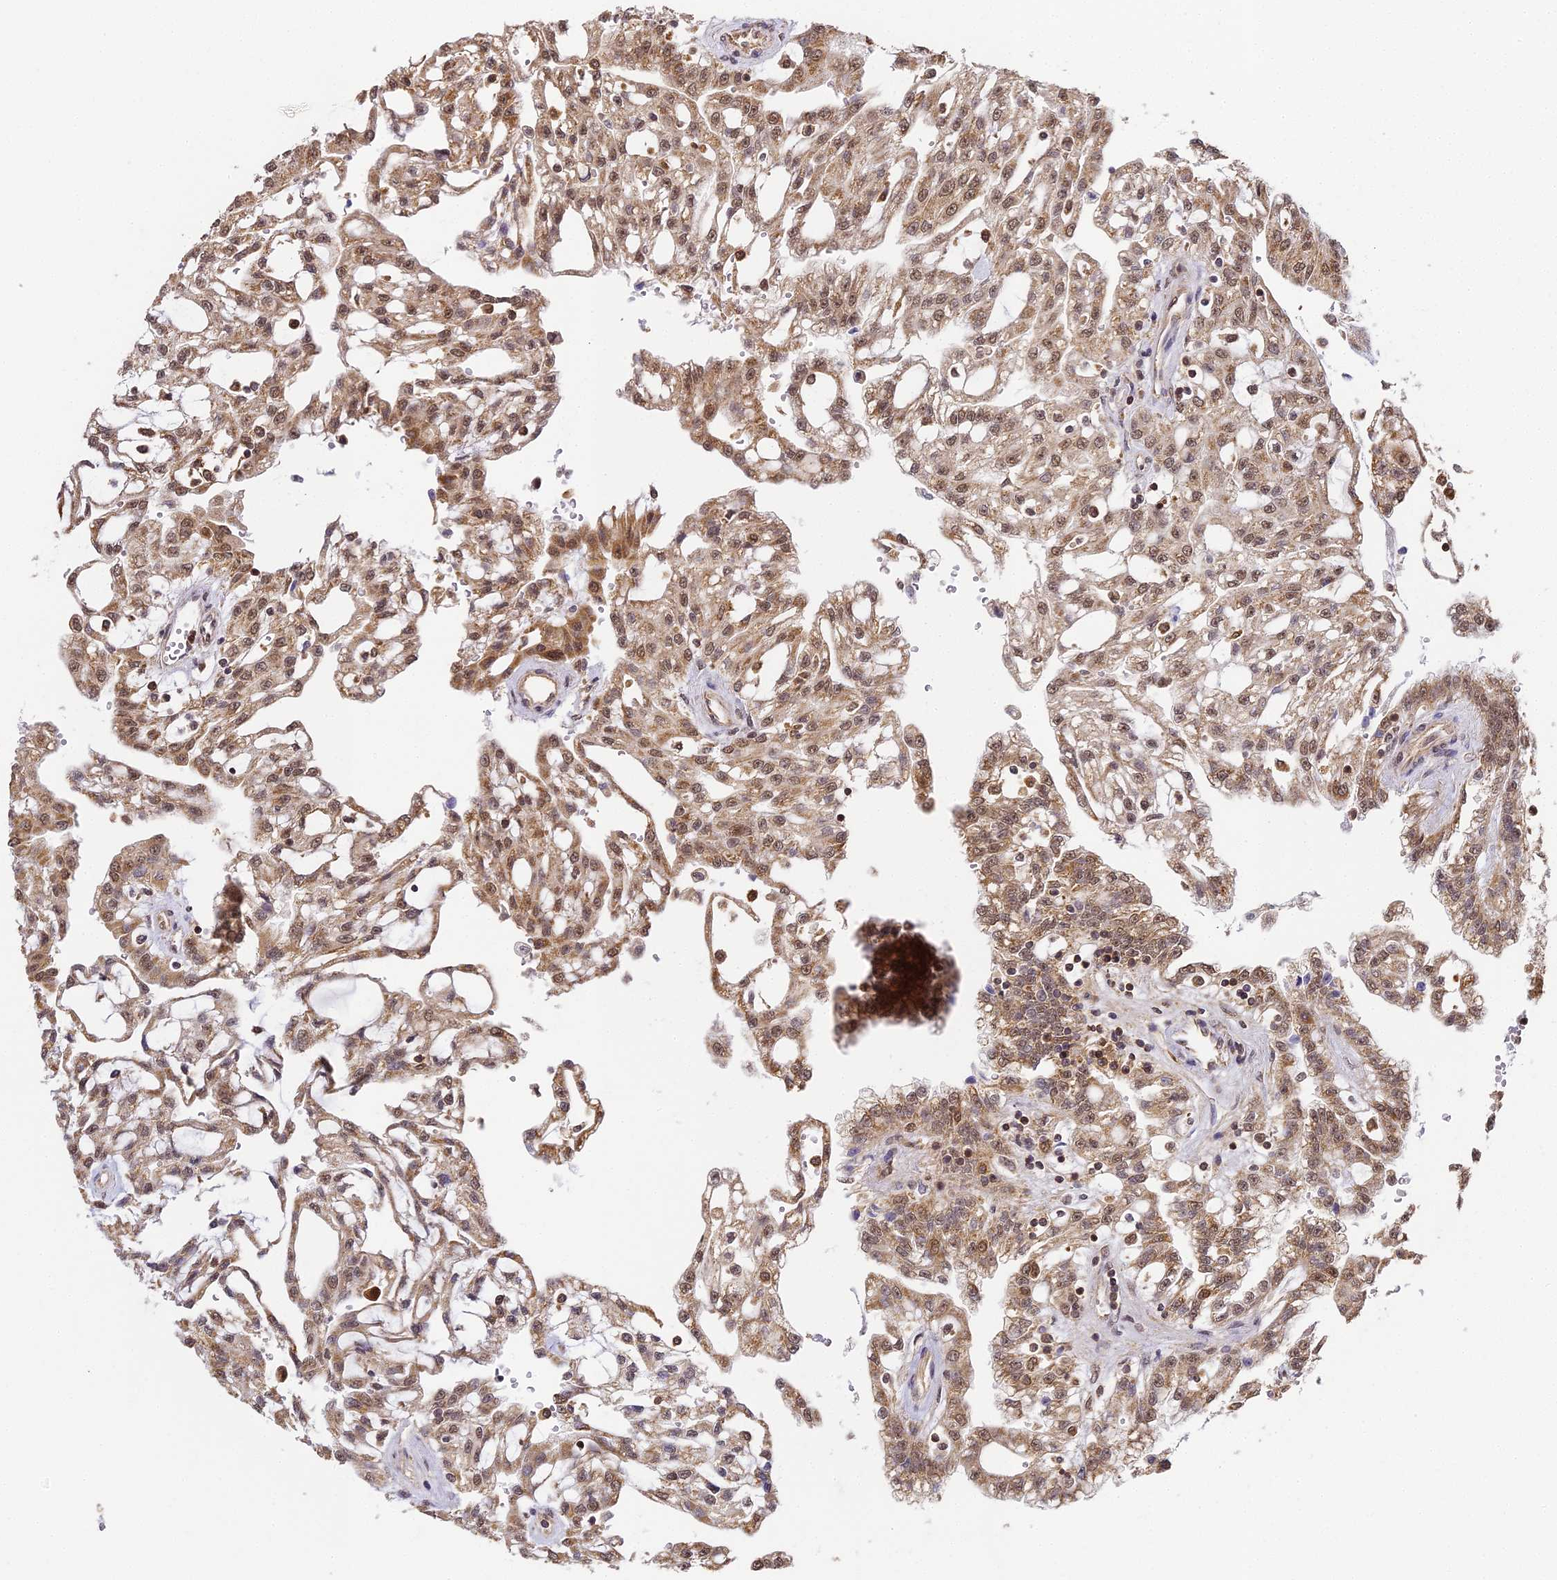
{"staining": {"intensity": "moderate", "quantity": ">75%", "location": "cytoplasmic/membranous,nuclear"}, "tissue": "renal cancer", "cell_type": "Tumor cells", "image_type": "cancer", "snomed": [{"axis": "morphology", "description": "Adenocarcinoma, NOS"}, {"axis": "topography", "description": "Kidney"}], "caption": "This is a histology image of IHC staining of renal cancer (adenocarcinoma), which shows moderate staining in the cytoplasmic/membranous and nuclear of tumor cells.", "gene": "ZNF443", "patient": {"sex": "male", "age": 63}}